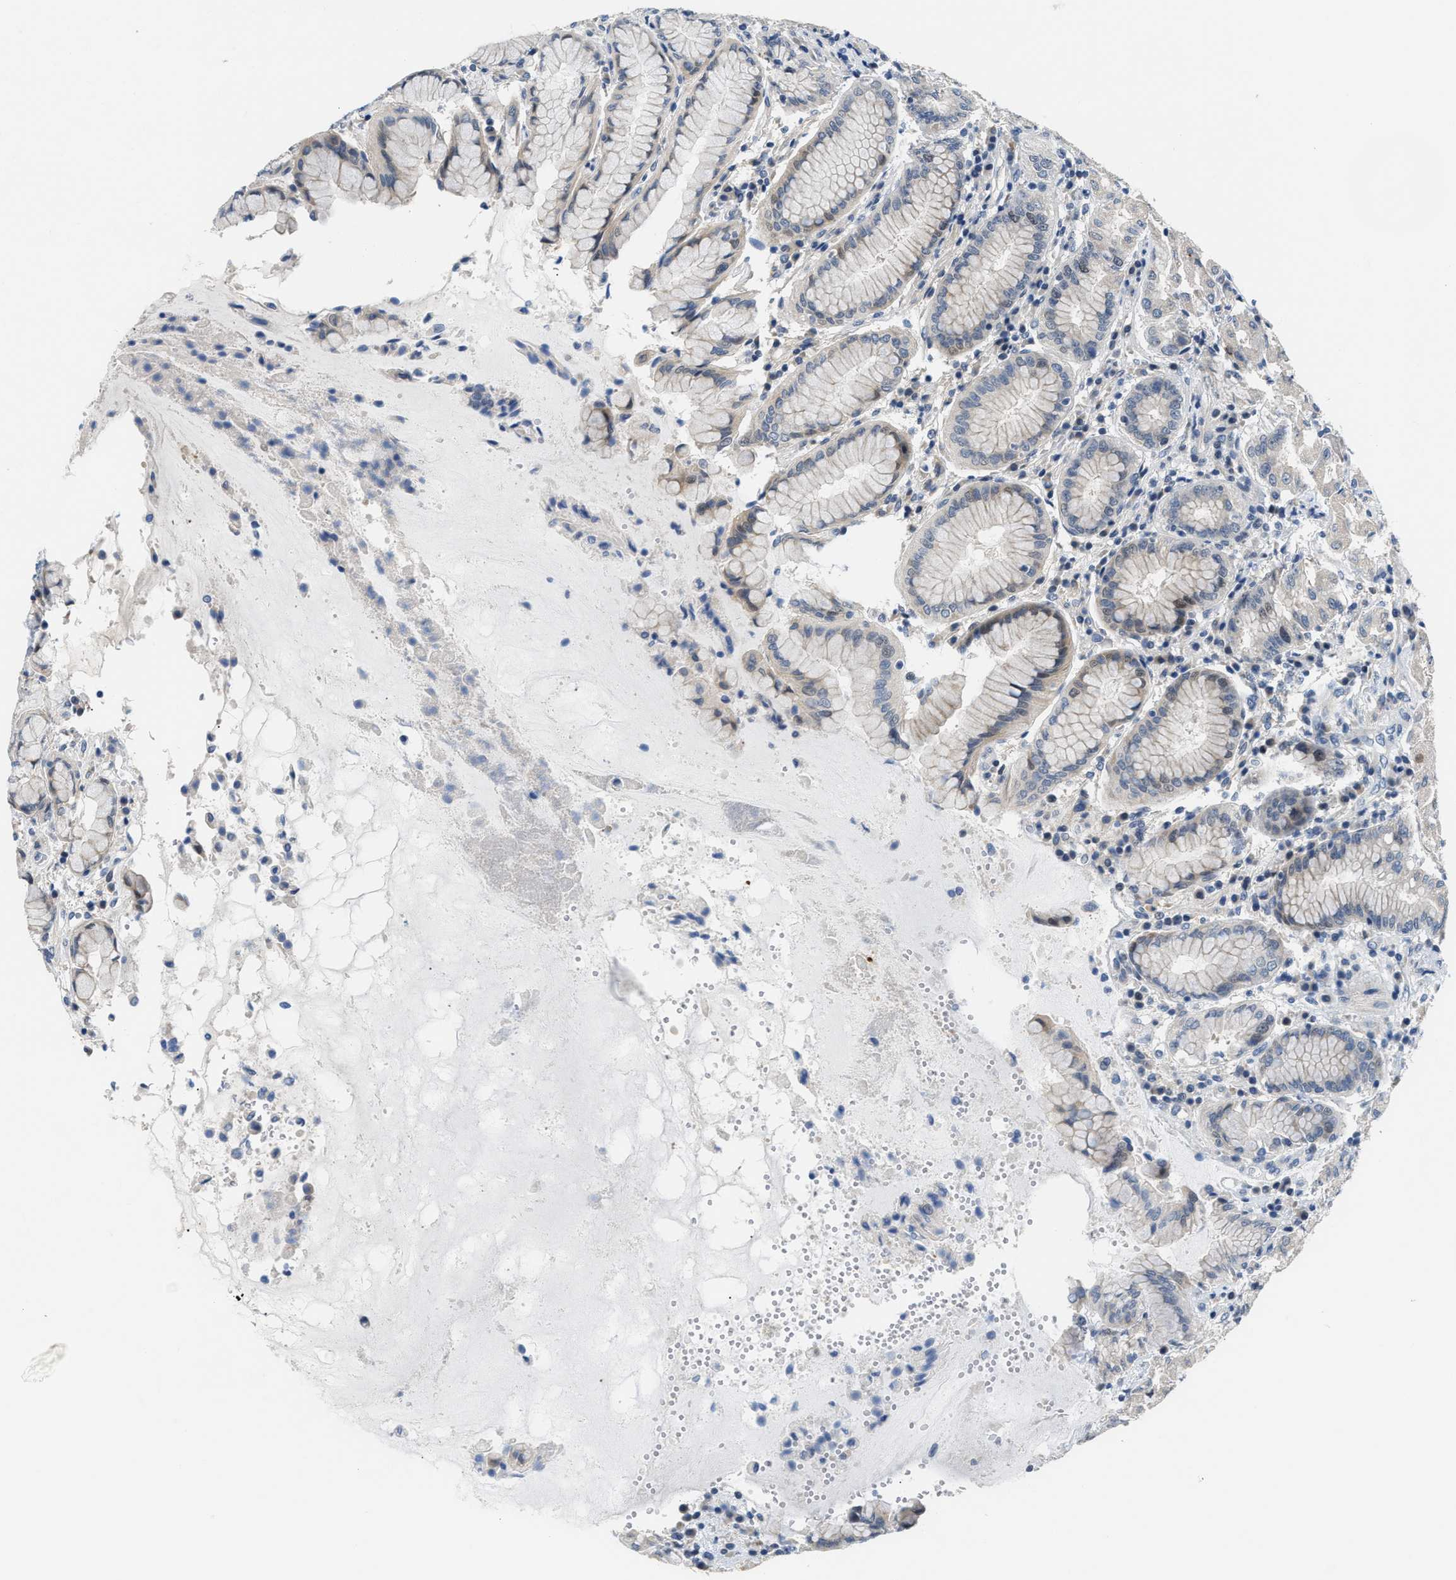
{"staining": {"intensity": "weak", "quantity": "<25%", "location": "cytoplasmic/membranous"}, "tissue": "stomach", "cell_type": "Glandular cells", "image_type": "normal", "snomed": [{"axis": "morphology", "description": "Normal tissue, NOS"}, {"axis": "topography", "description": "Stomach"}, {"axis": "topography", "description": "Stomach, lower"}], "caption": "DAB (3,3'-diaminobenzidine) immunohistochemical staining of benign stomach reveals no significant expression in glandular cells.", "gene": "CLGN", "patient": {"sex": "female", "age": 56}}